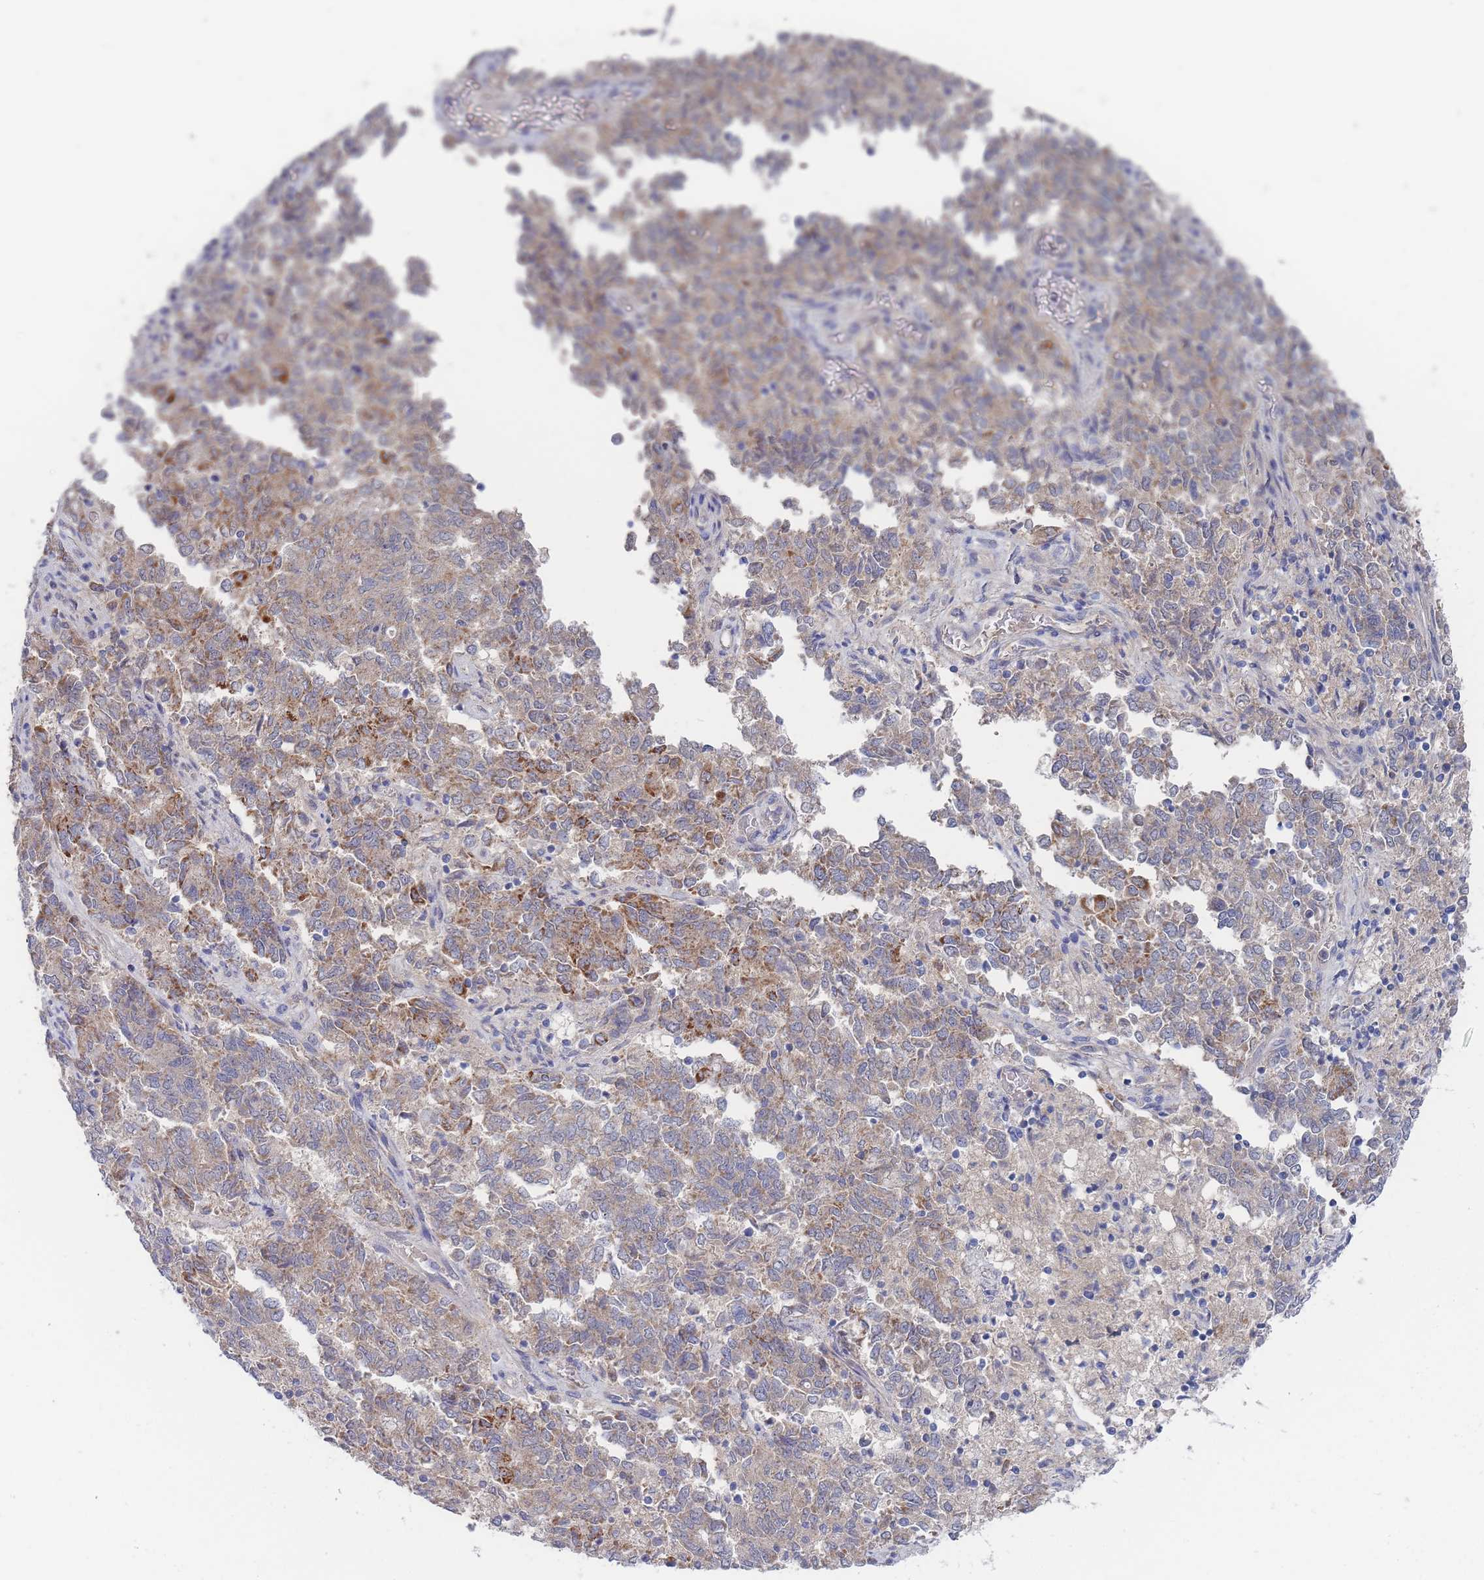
{"staining": {"intensity": "moderate", "quantity": ">75%", "location": "cytoplasmic/membranous"}, "tissue": "endometrial cancer", "cell_type": "Tumor cells", "image_type": "cancer", "snomed": [{"axis": "morphology", "description": "Adenocarcinoma, NOS"}, {"axis": "topography", "description": "Endometrium"}], "caption": "The histopathology image shows a brown stain indicating the presence of a protein in the cytoplasmic/membranous of tumor cells in endometrial cancer.", "gene": "NUB1", "patient": {"sex": "female", "age": 80}}